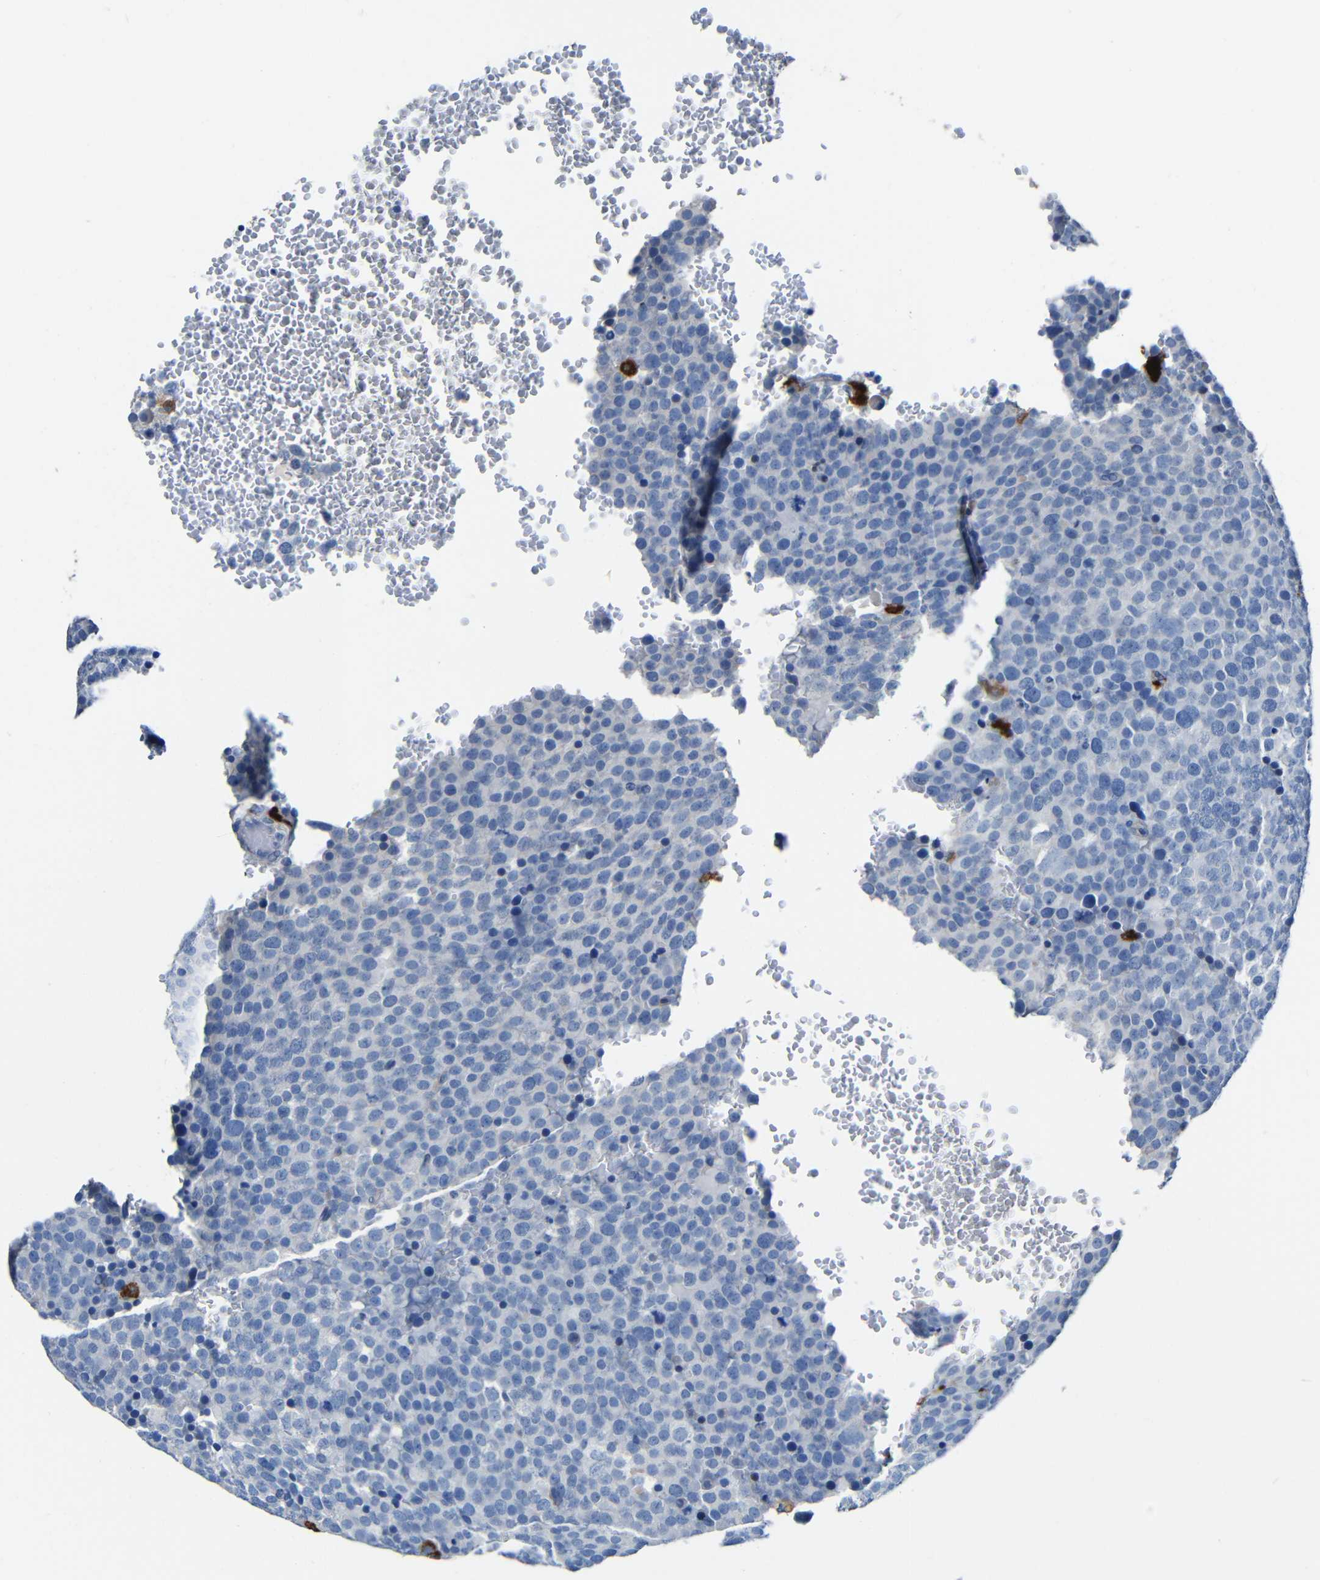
{"staining": {"intensity": "negative", "quantity": "none", "location": "none"}, "tissue": "testis cancer", "cell_type": "Tumor cells", "image_type": "cancer", "snomed": [{"axis": "morphology", "description": "Seminoma, NOS"}, {"axis": "topography", "description": "Testis"}], "caption": "A histopathology image of seminoma (testis) stained for a protein demonstrates no brown staining in tumor cells.", "gene": "HLA-DMA", "patient": {"sex": "male", "age": 71}}